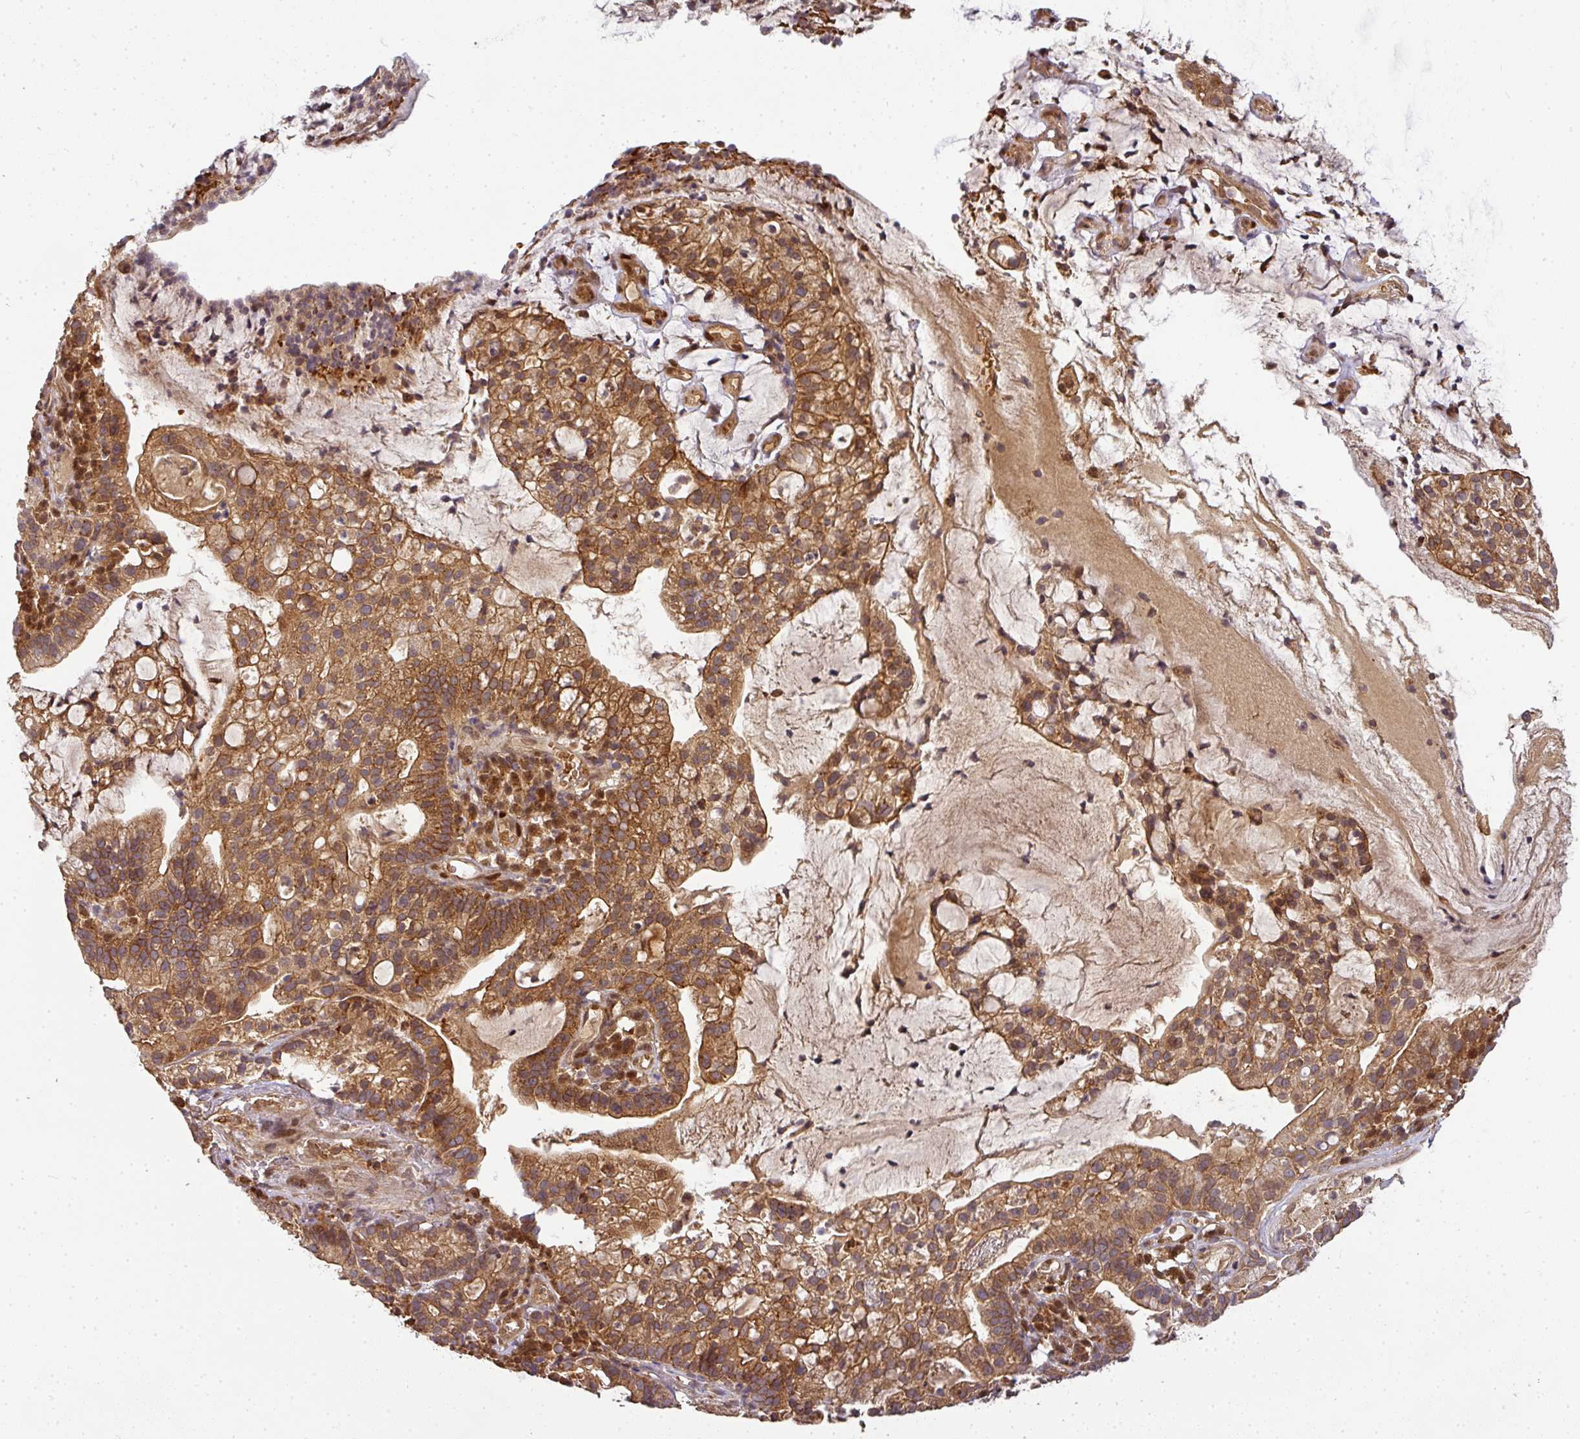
{"staining": {"intensity": "strong", "quantity": ">75%", "location": "cytoplasmic/membranous"}, "tissue": "cervical cancer", "cell_type": "Tumor cells", "image_type": "cancer", "snomed": [{"axis": "morphology", "description": "Adenocarcinoma, NOS"}, {"axis": "topography", "description": "Cervix"}], "caption": "Immunohistochemical staining of human cervical cancer displays strong cytoplasmic/membranous protein staining in about >75% of tumor cells.", "gene": "MALSU1", "patient": {"sex": "female", "age": 41}}